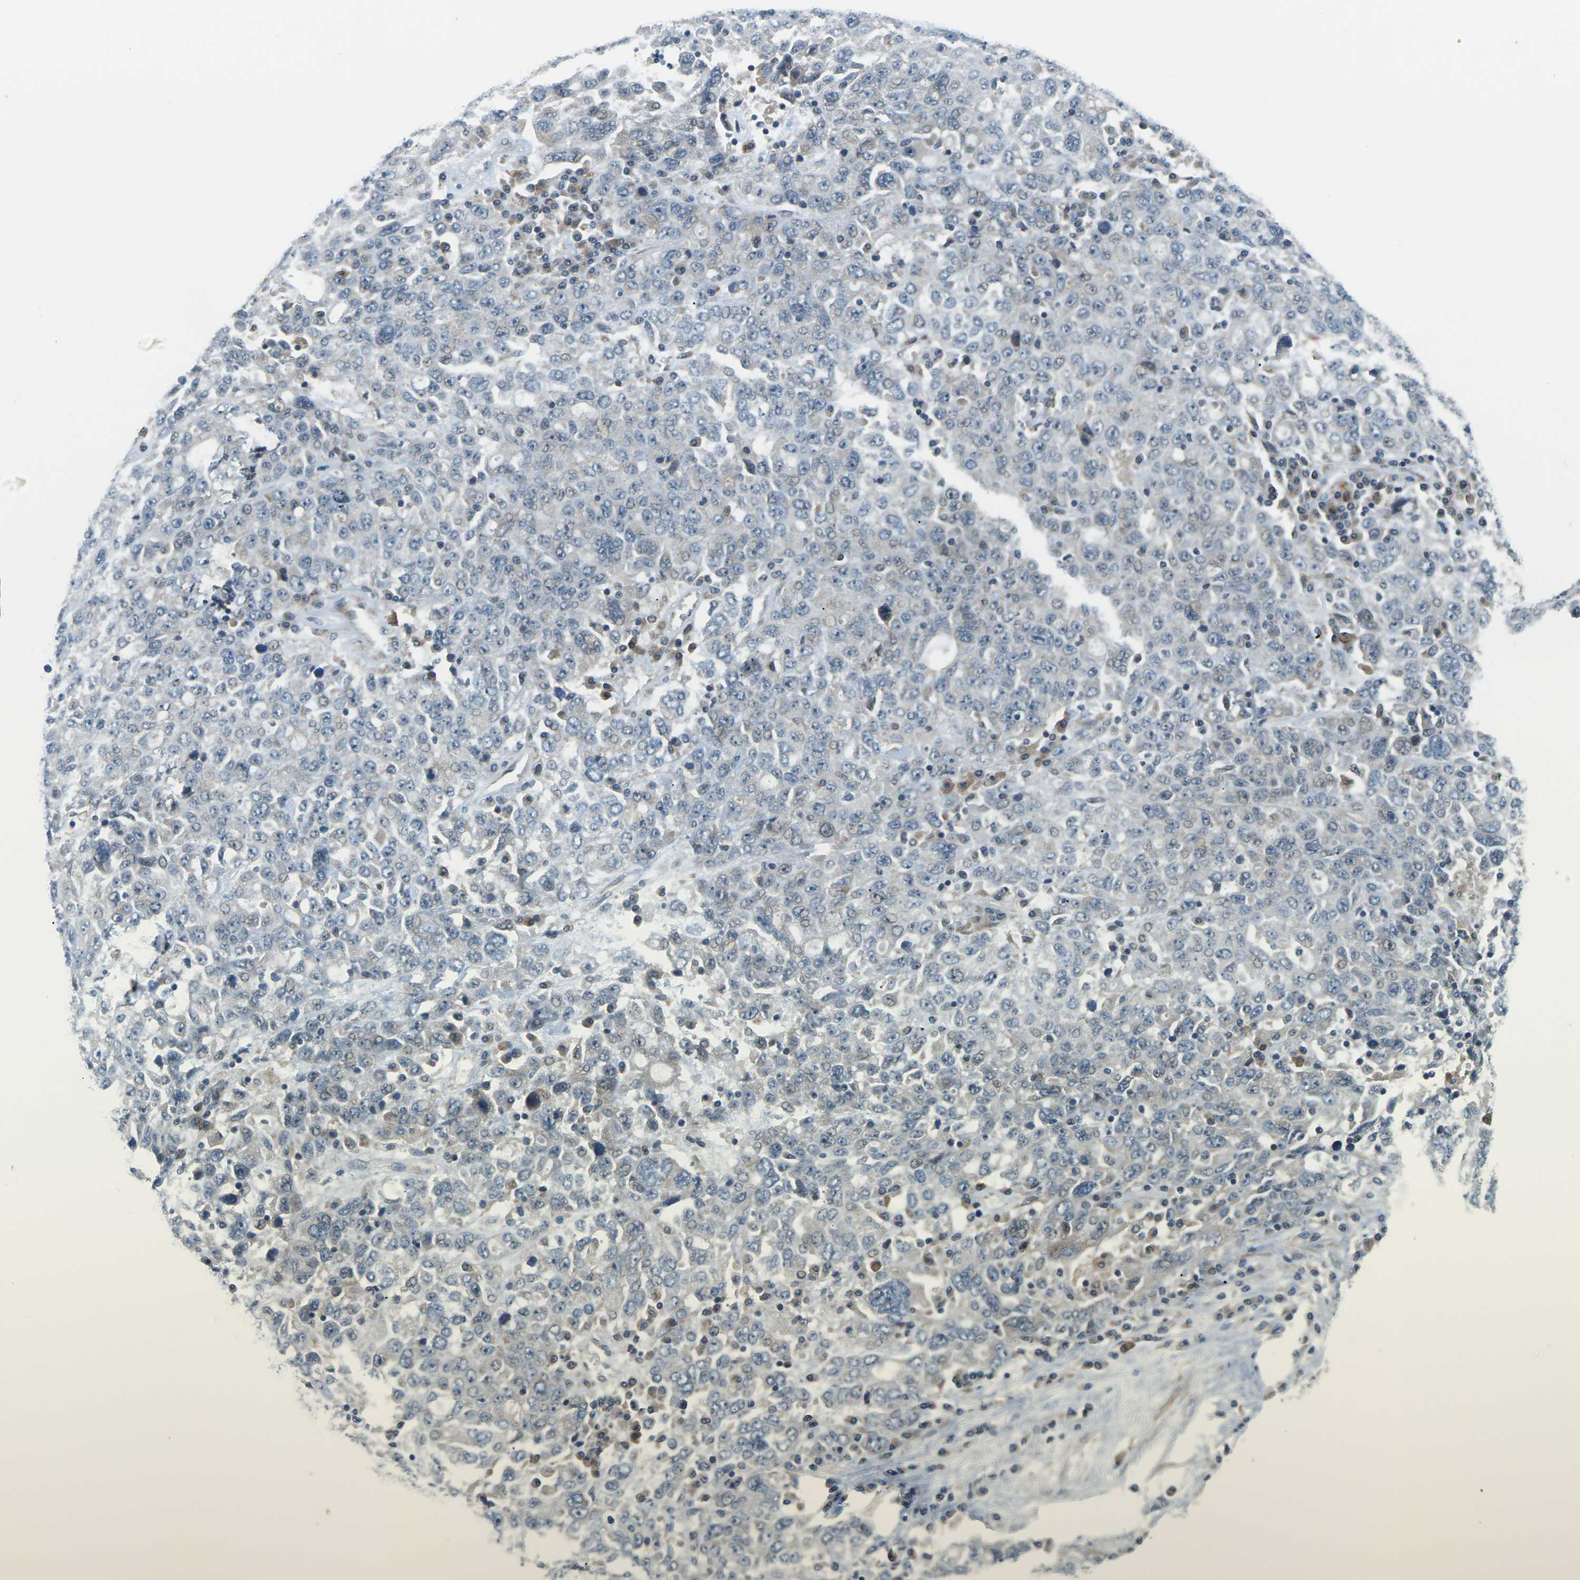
{"staining": {"intensity": "negative", "quantity": "none", "location": "none"}, "tissue": "ovarian cancer", "cell_type": "Tumor cells", "image_type": "cancer", "snomed": [{"axis": "morphology", "description": "Carcinoma, endometroid"}, {"axis": "topography", "description": "Ovary"}], "caption": "This is an immunohistochemistry micrograph of ovarian endometroid carcinoma. There is no positivity in tumor cells.", "gene": "SLC13A3", "patient": {"sex": "female", "age": 62}}